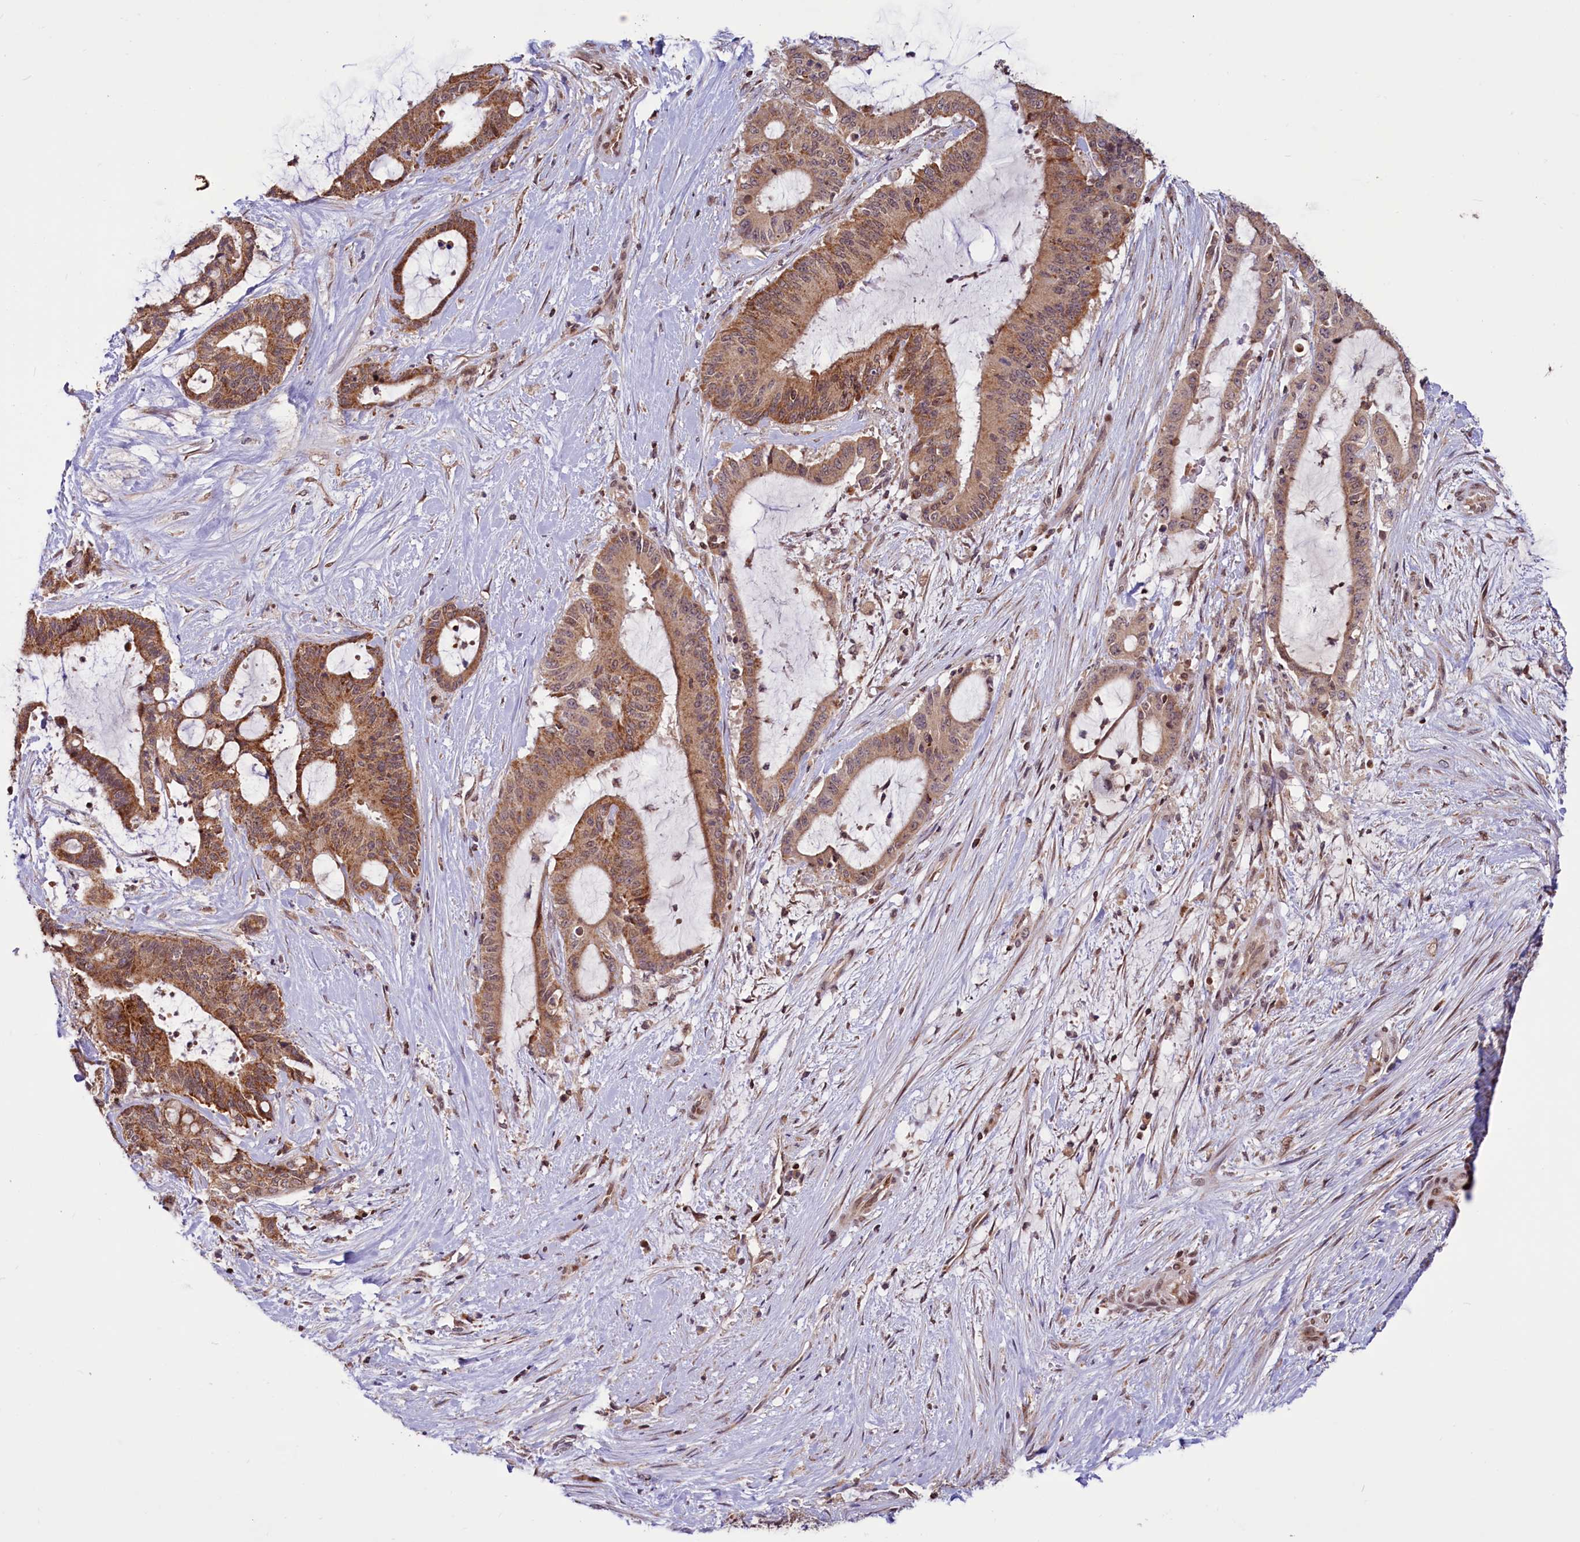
{"staining": {"intensity": "moderate", "quantity": ">75%", "location": "cytoplasmic/membranous"}, "tissue": "liver cancer", "cell_type": "Tumor cells", "image_type": "cancer", "snomed": [{"axis": "morphology", "description": "Normal tissue, NOS"}, {"axis": "morphology", "description": "Cholangiocarcinoma"}, {"axis": "topography", "description": "Liver"}, {"axis": "topography", "description": "Peripheral nerve tissue"}], "caption": "Immunohistochemical staining of liver cholangiocarcinoma reveals medium levels of moderate cytoplasmic/membranous protein expression in approximately >75% of tumor cells.", "gene": "PHC3", "patient": {"sex": "female", "age": 73}}